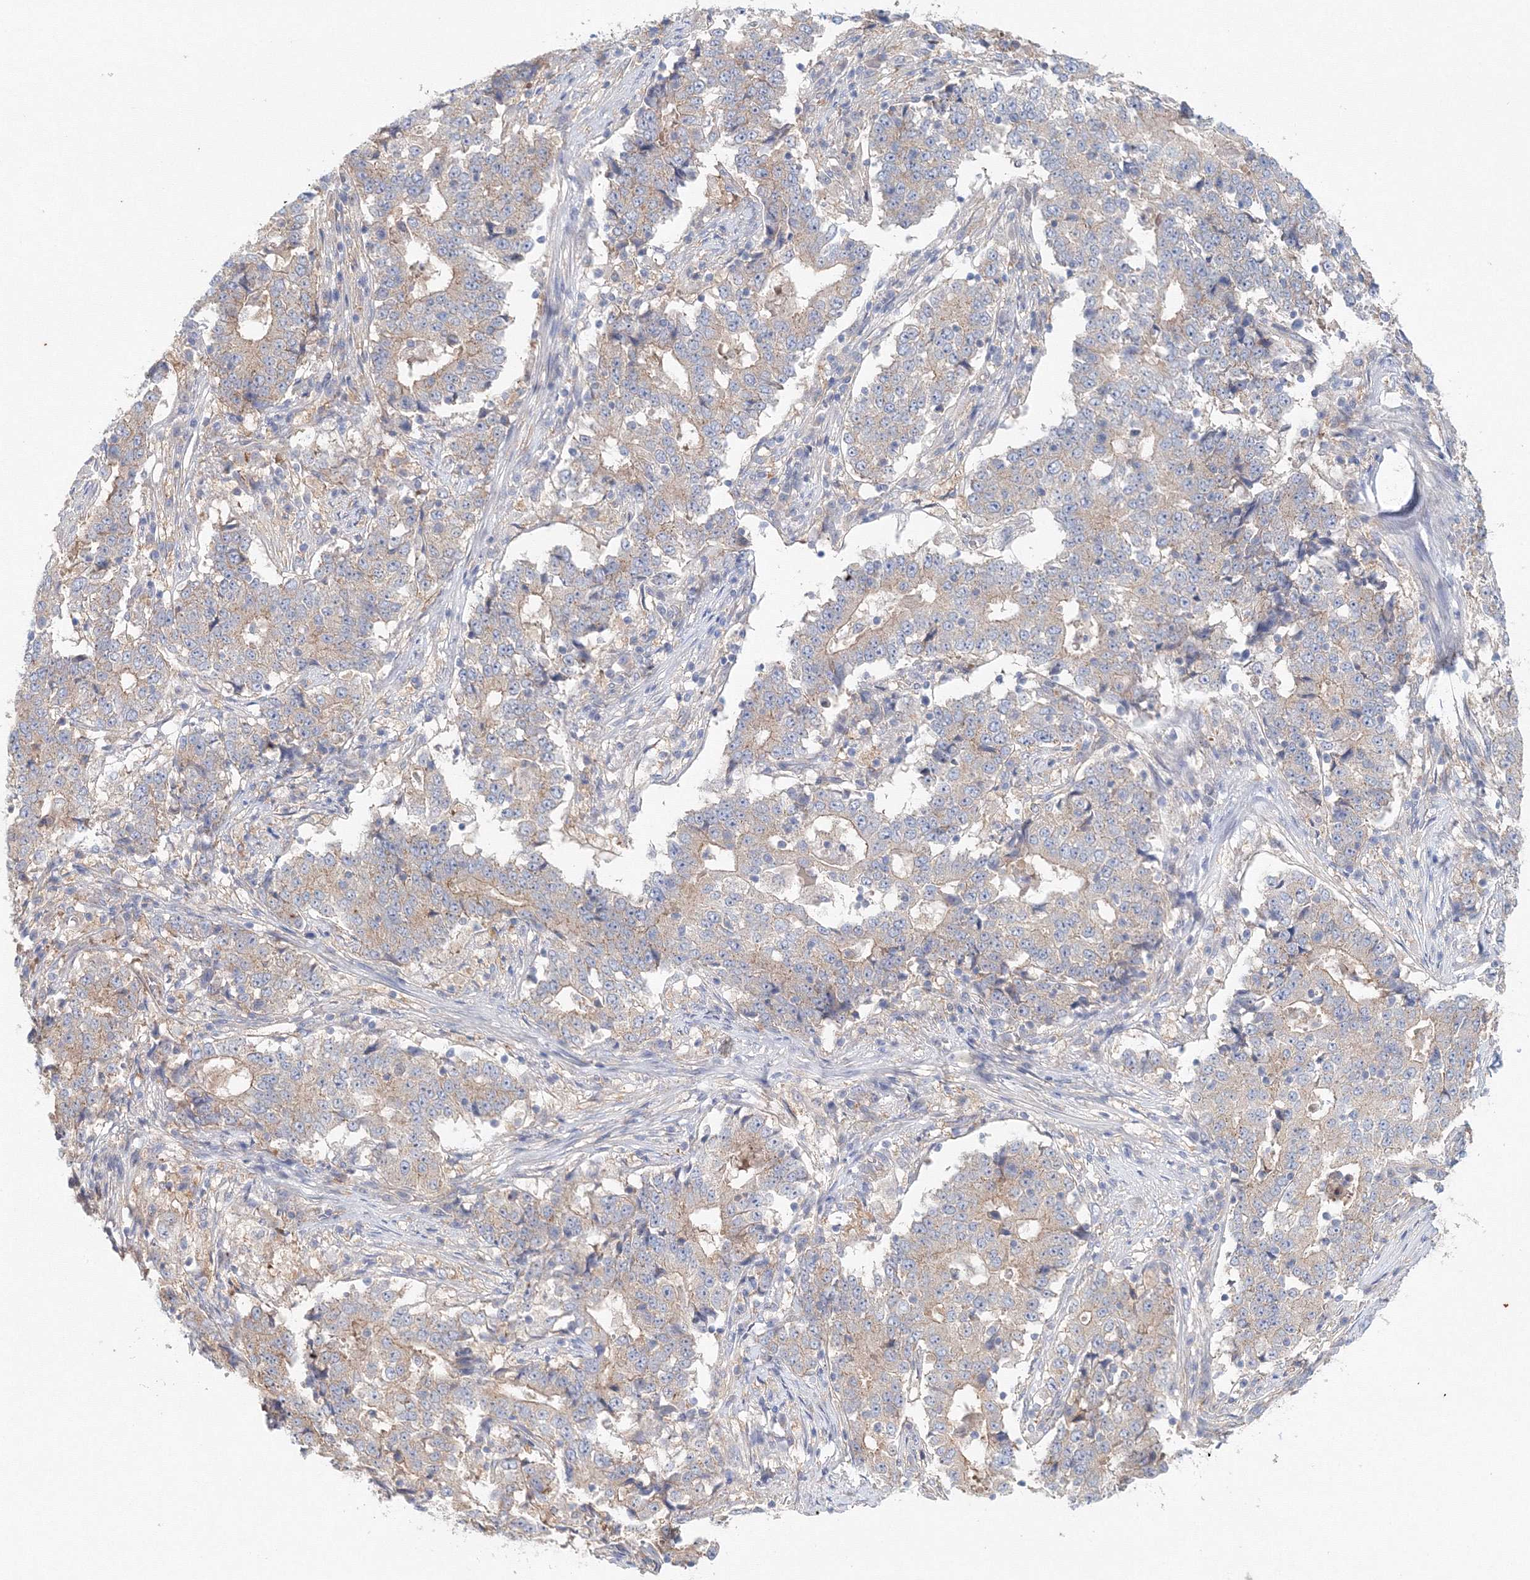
{"staining": {"intensity": "weak", "quantity": "25%-75%", "location": "cytoplasmic/membranous"}, "tissue": "stomach cancer", "cell_type": "Tumor cells", "image_type": "cancer", "snomed": [{"axis": "morphology", "description": "Adenocarcinoma, NOS"}, {"axis": "topography", "description": "Stomach"}], "caption": "Protein analysis of adenocarcinoma (stomach) tissue exhibits weak cytoplasmic/membranous expression in approximately 25%-75% of tumor cells. (Brightfield microscopy of DAB IHC at high magnification).", "gene": "TPRKB", "patient": {"sex": "male", "age": 59}}